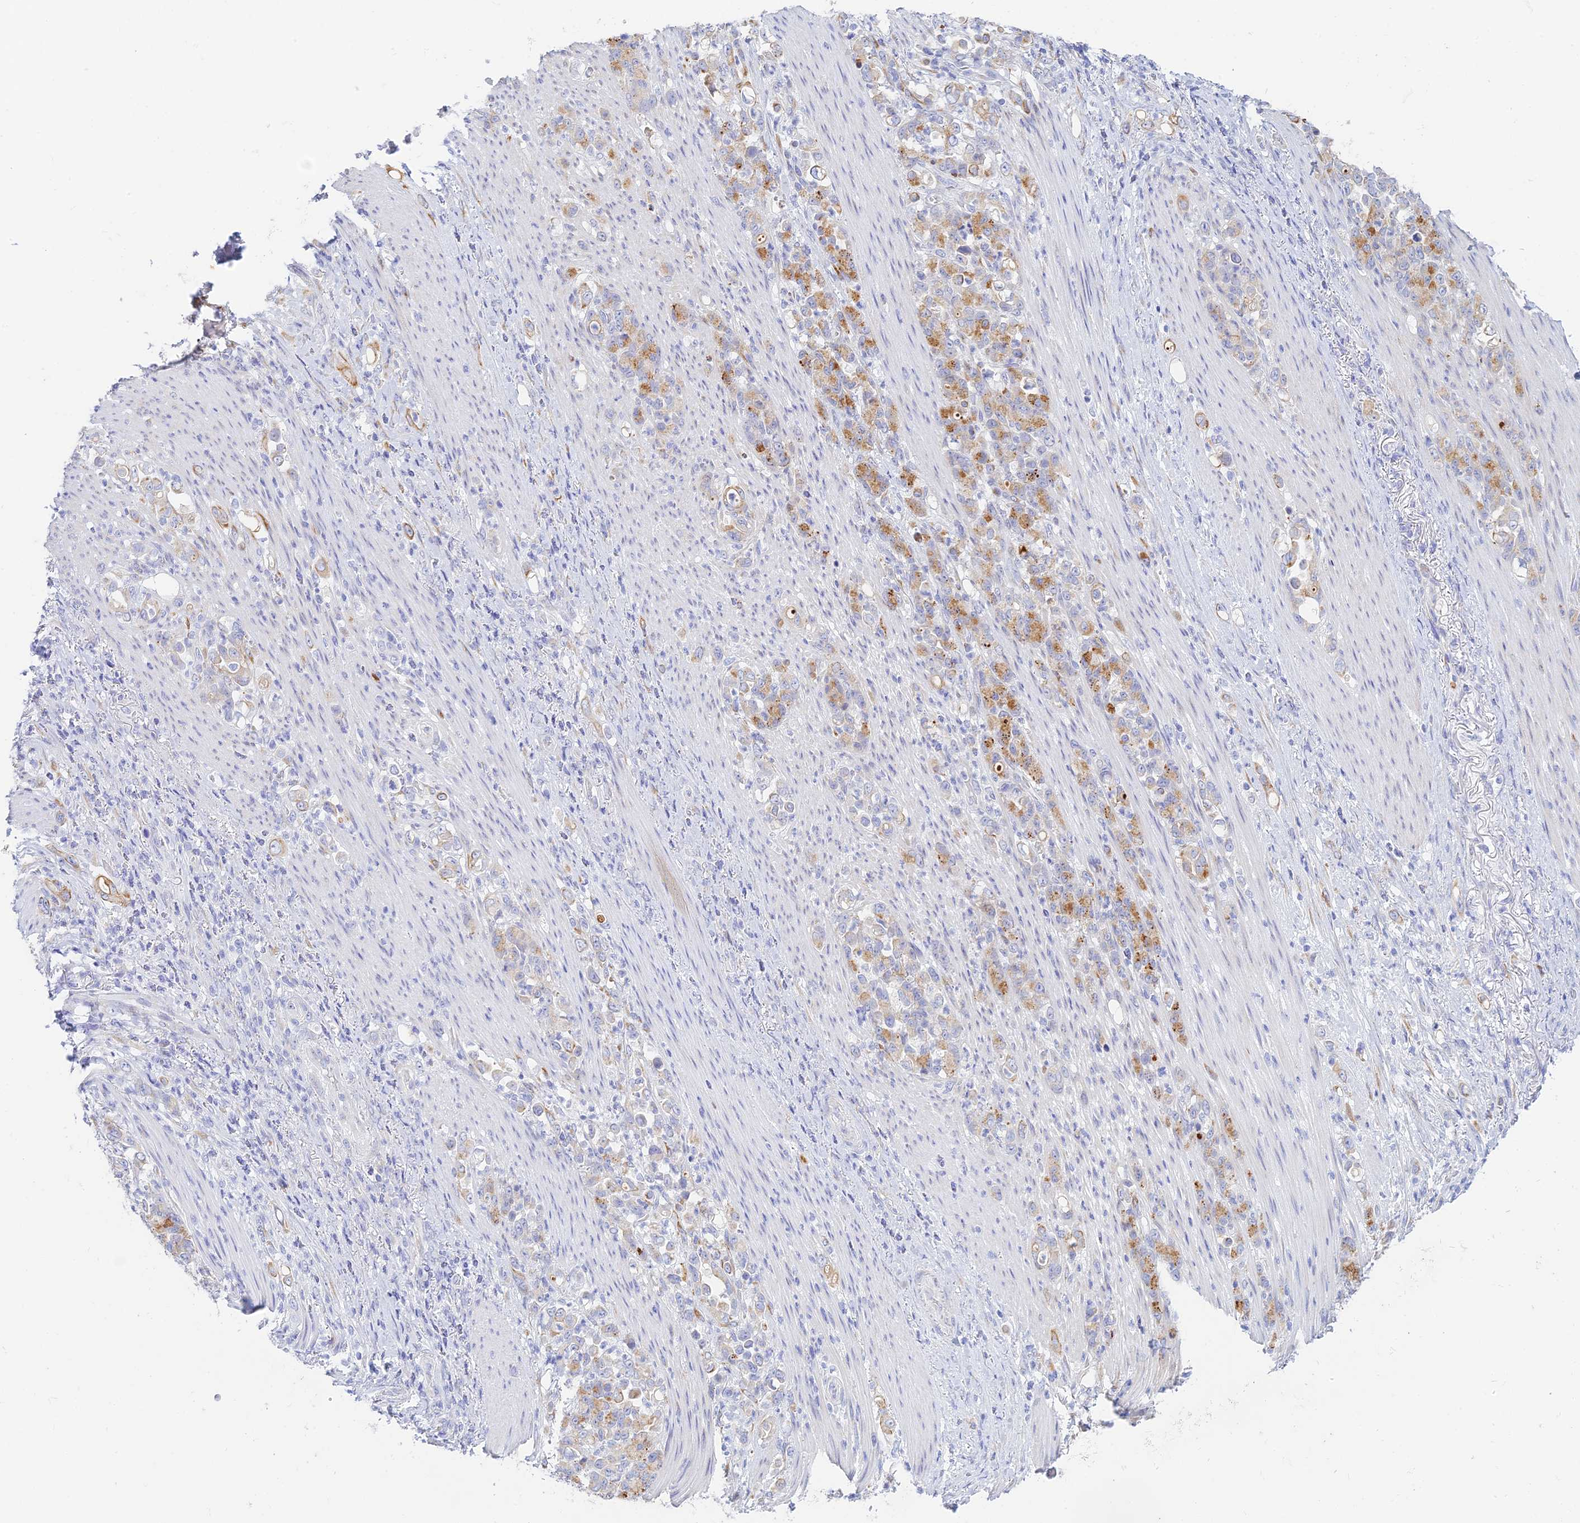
{"staining": {"intensity": "moderate", "quantity": "<25%", "location": "cytoplasmic/membranous"}, "tissue": "stomach cancer", "cell_type": "Tumor cells", "image_type": "cancer", "snomed": [{"axis": "morphology", "description": "Normal tissue, NOS"}, {"axis": "morphology", "description": "Adenocarcinoma, NOS"}, {"axis": "topography", "description": "Stomach"}], "caption": "This photomicrograph demonstrates IHC staining of adenocarcinoma (stomach), with low moderate cytoplasmic/membranous expression in about <25% of tumor cells.", "gene": "CEP152", "patient": {"sex": "female", "age": 79}}